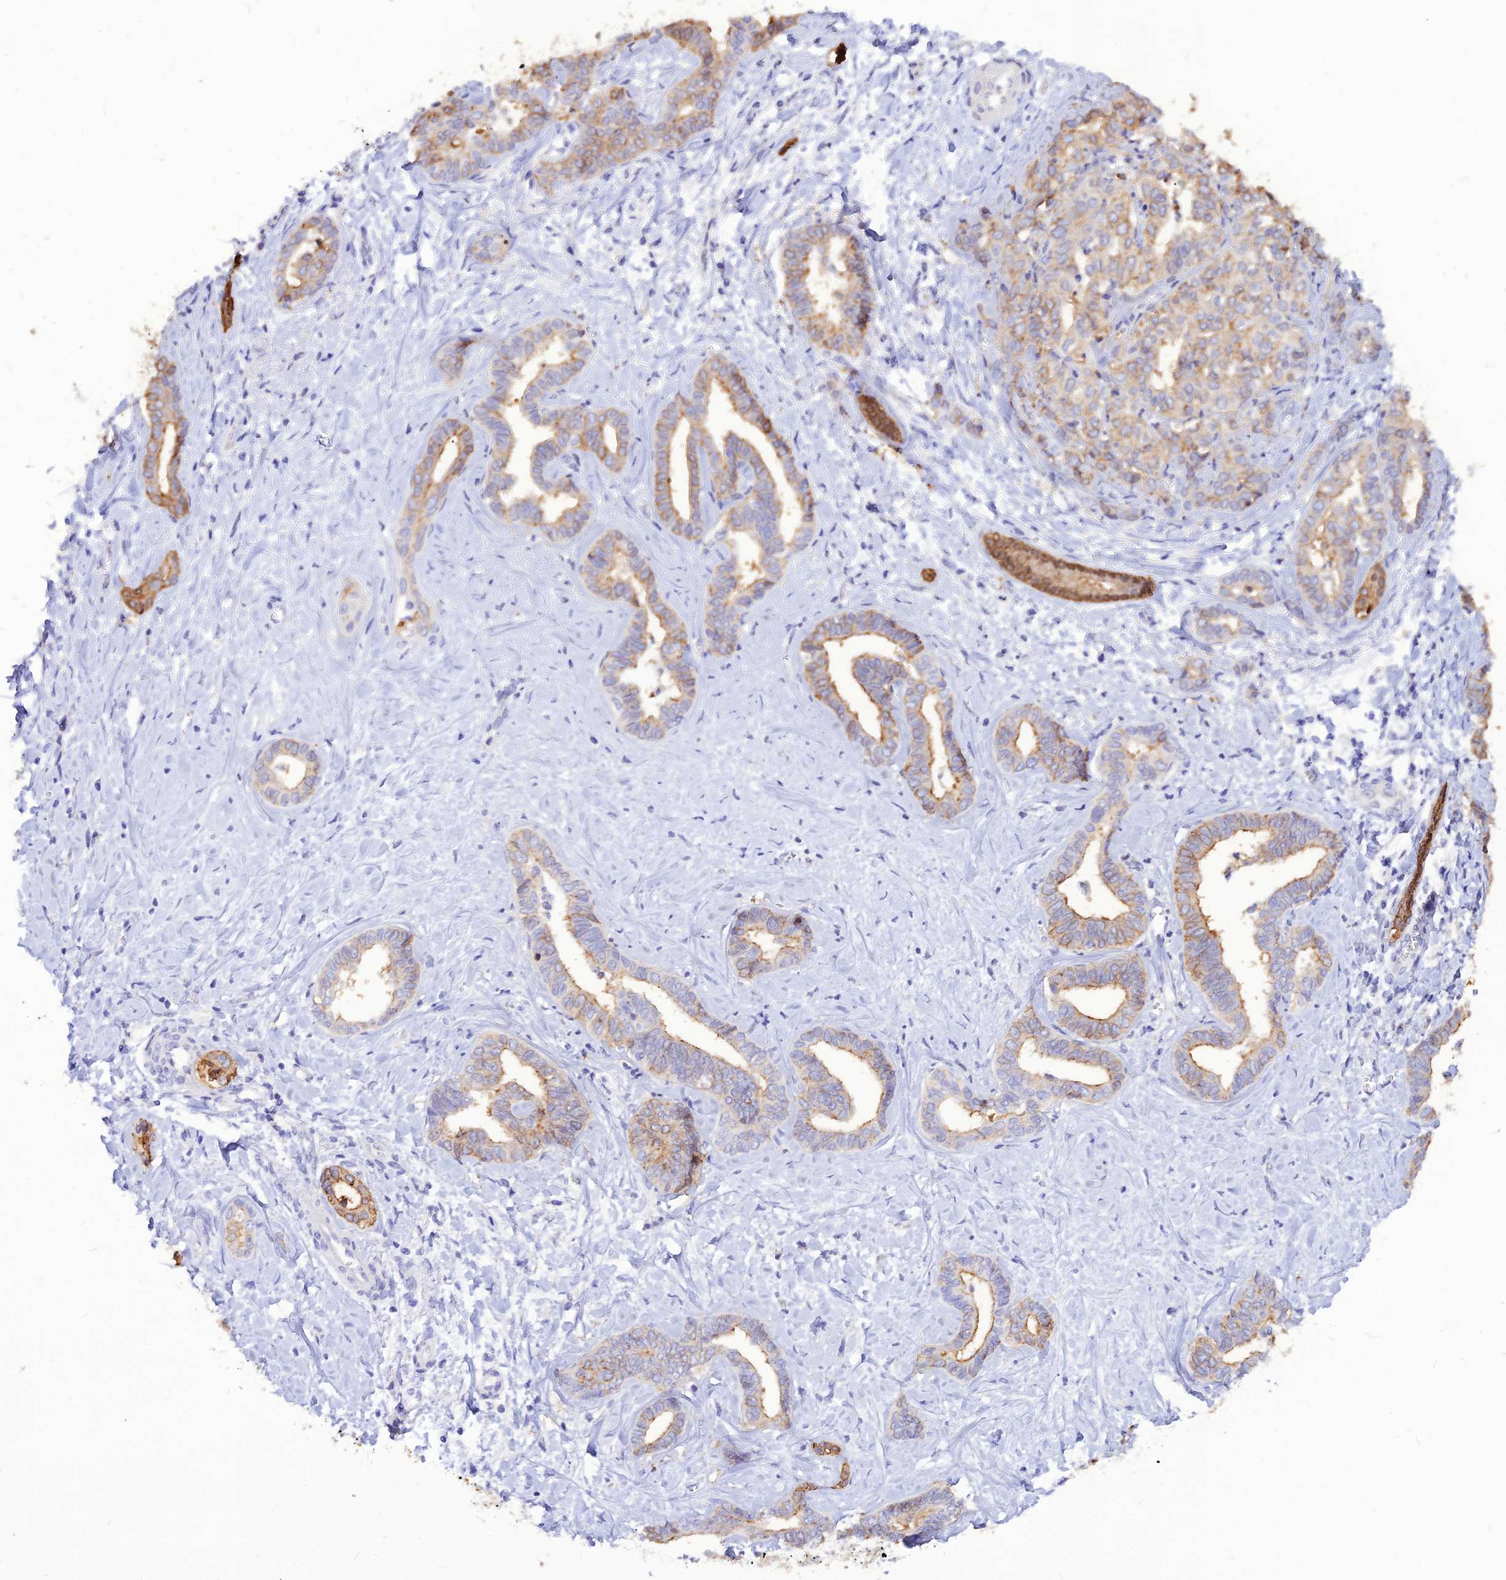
{"staining": {"intensity": "moderate", "quantity": "25%-75%", "location": "cytoplasmic/membranous"}, "tissue": "liver cancer", "cell_type": "Tumor cells", "image_type": "cancer", "snomed": [{"axis": "morphology", "description": "Cholangiocarcinoma"}, {"axis": "topography", "description": "Liver"}], "caption": "Immunohistochemistry (IHC) (DAB (3,3'-diaminobenzidine)) staining of liver cholangiocarcinoma displays moderate cytoplasmic/membranous protein positivity in about 25%-75% of tumor cells.", "gene": "CZIB", "patient": {"sex": "female", "age": 77}}